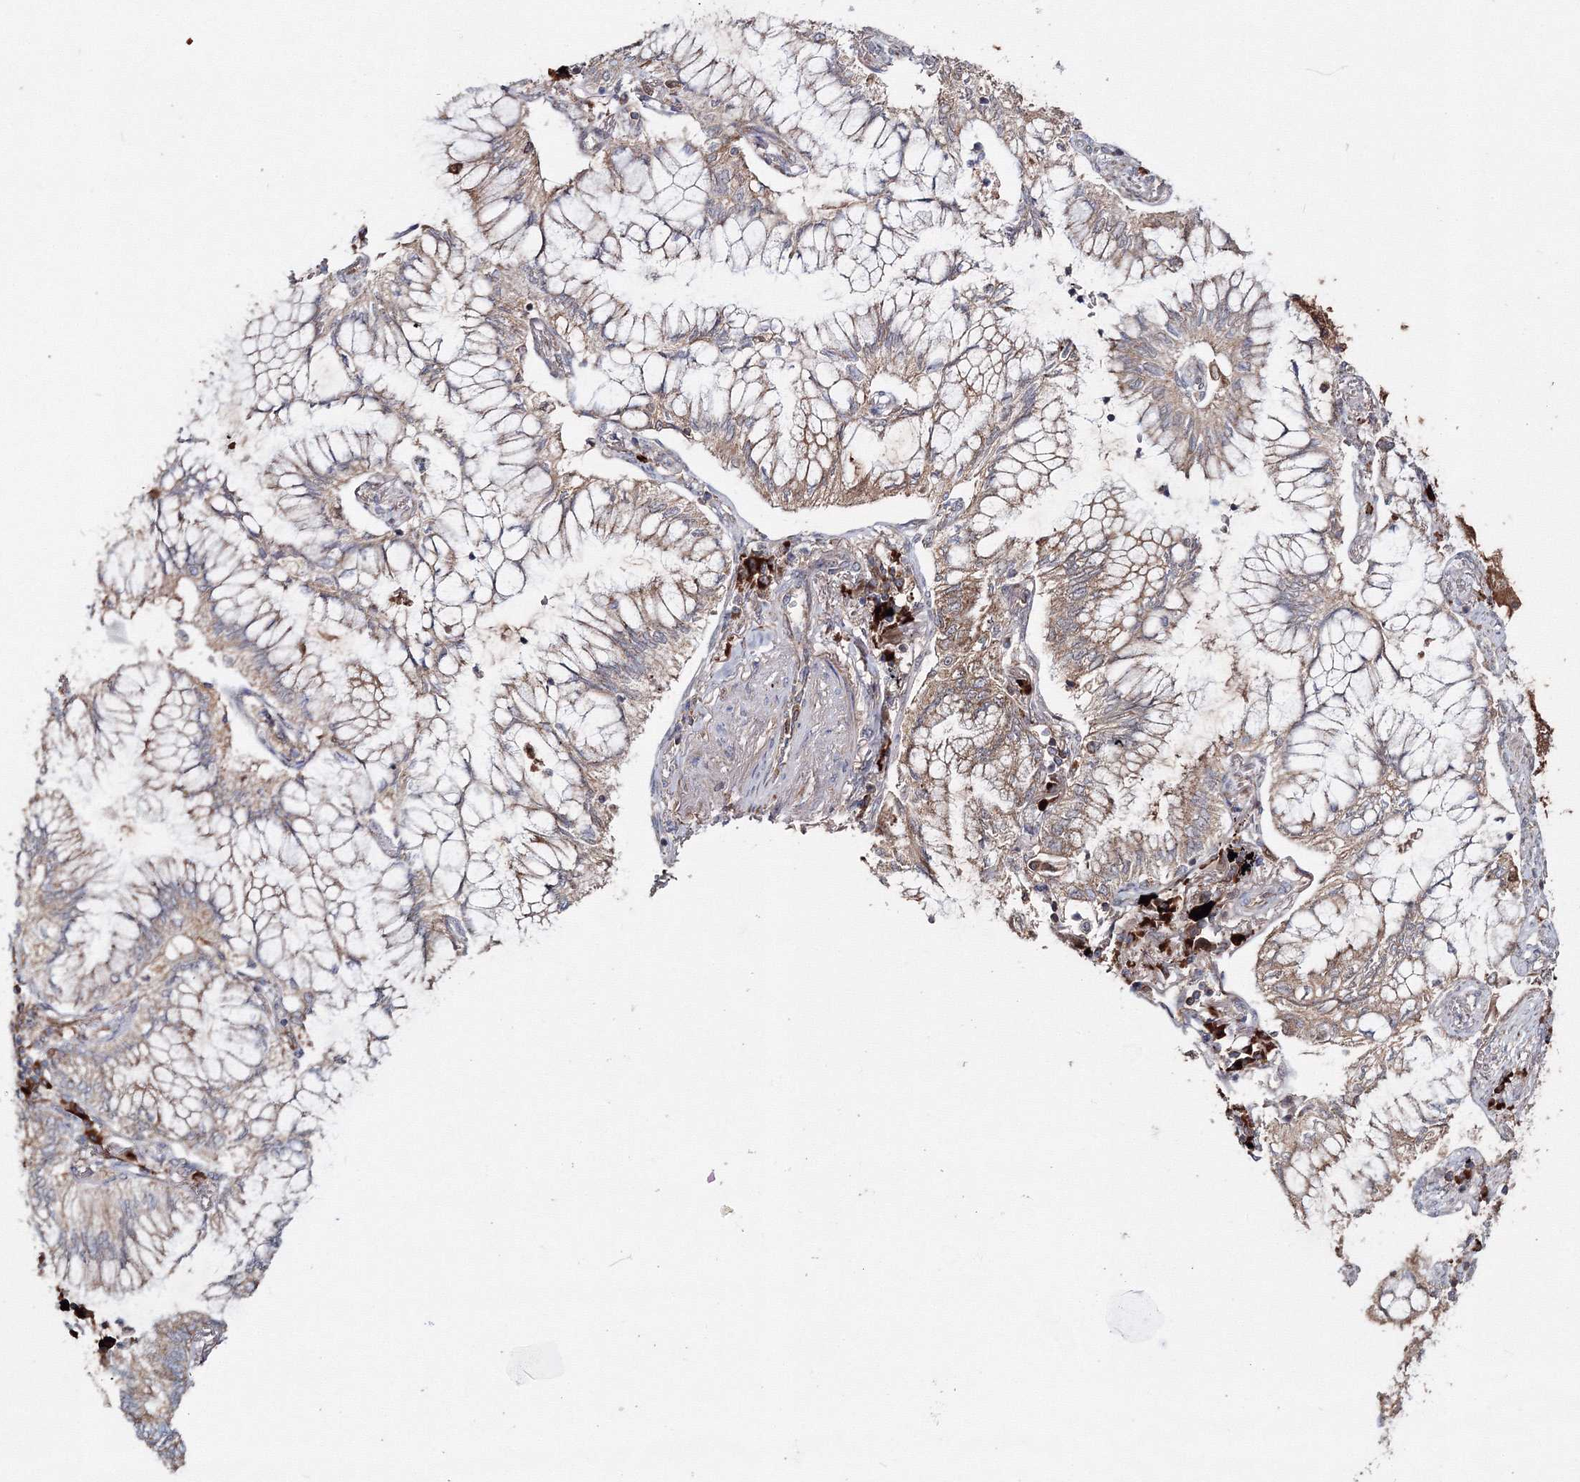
{"staining": {"intensity": "moderate", "quantity": ">75%", "location": "cytoplasmic/membranous"}, "tissue": "lung cancer", "cell_type": "Tumor cells", "image_type": "cancer", "snomed": [{"axis": "morphology", "description": "Adenocarcinoma, NOS"}, {"axis": "topography", "description": "Lung"}], "caption": "IHC photomicrograph of neoplastic tissue: lung cancer stained using IHC demonstrates medium levels of moderate protein expression localized specifically in the cytoplasmic/membranous of tumor cells, appearing as a cytoplasmic/membranous brown color.", "gene": "PEX13", "patient": {"sex": "female", "age": 70}}